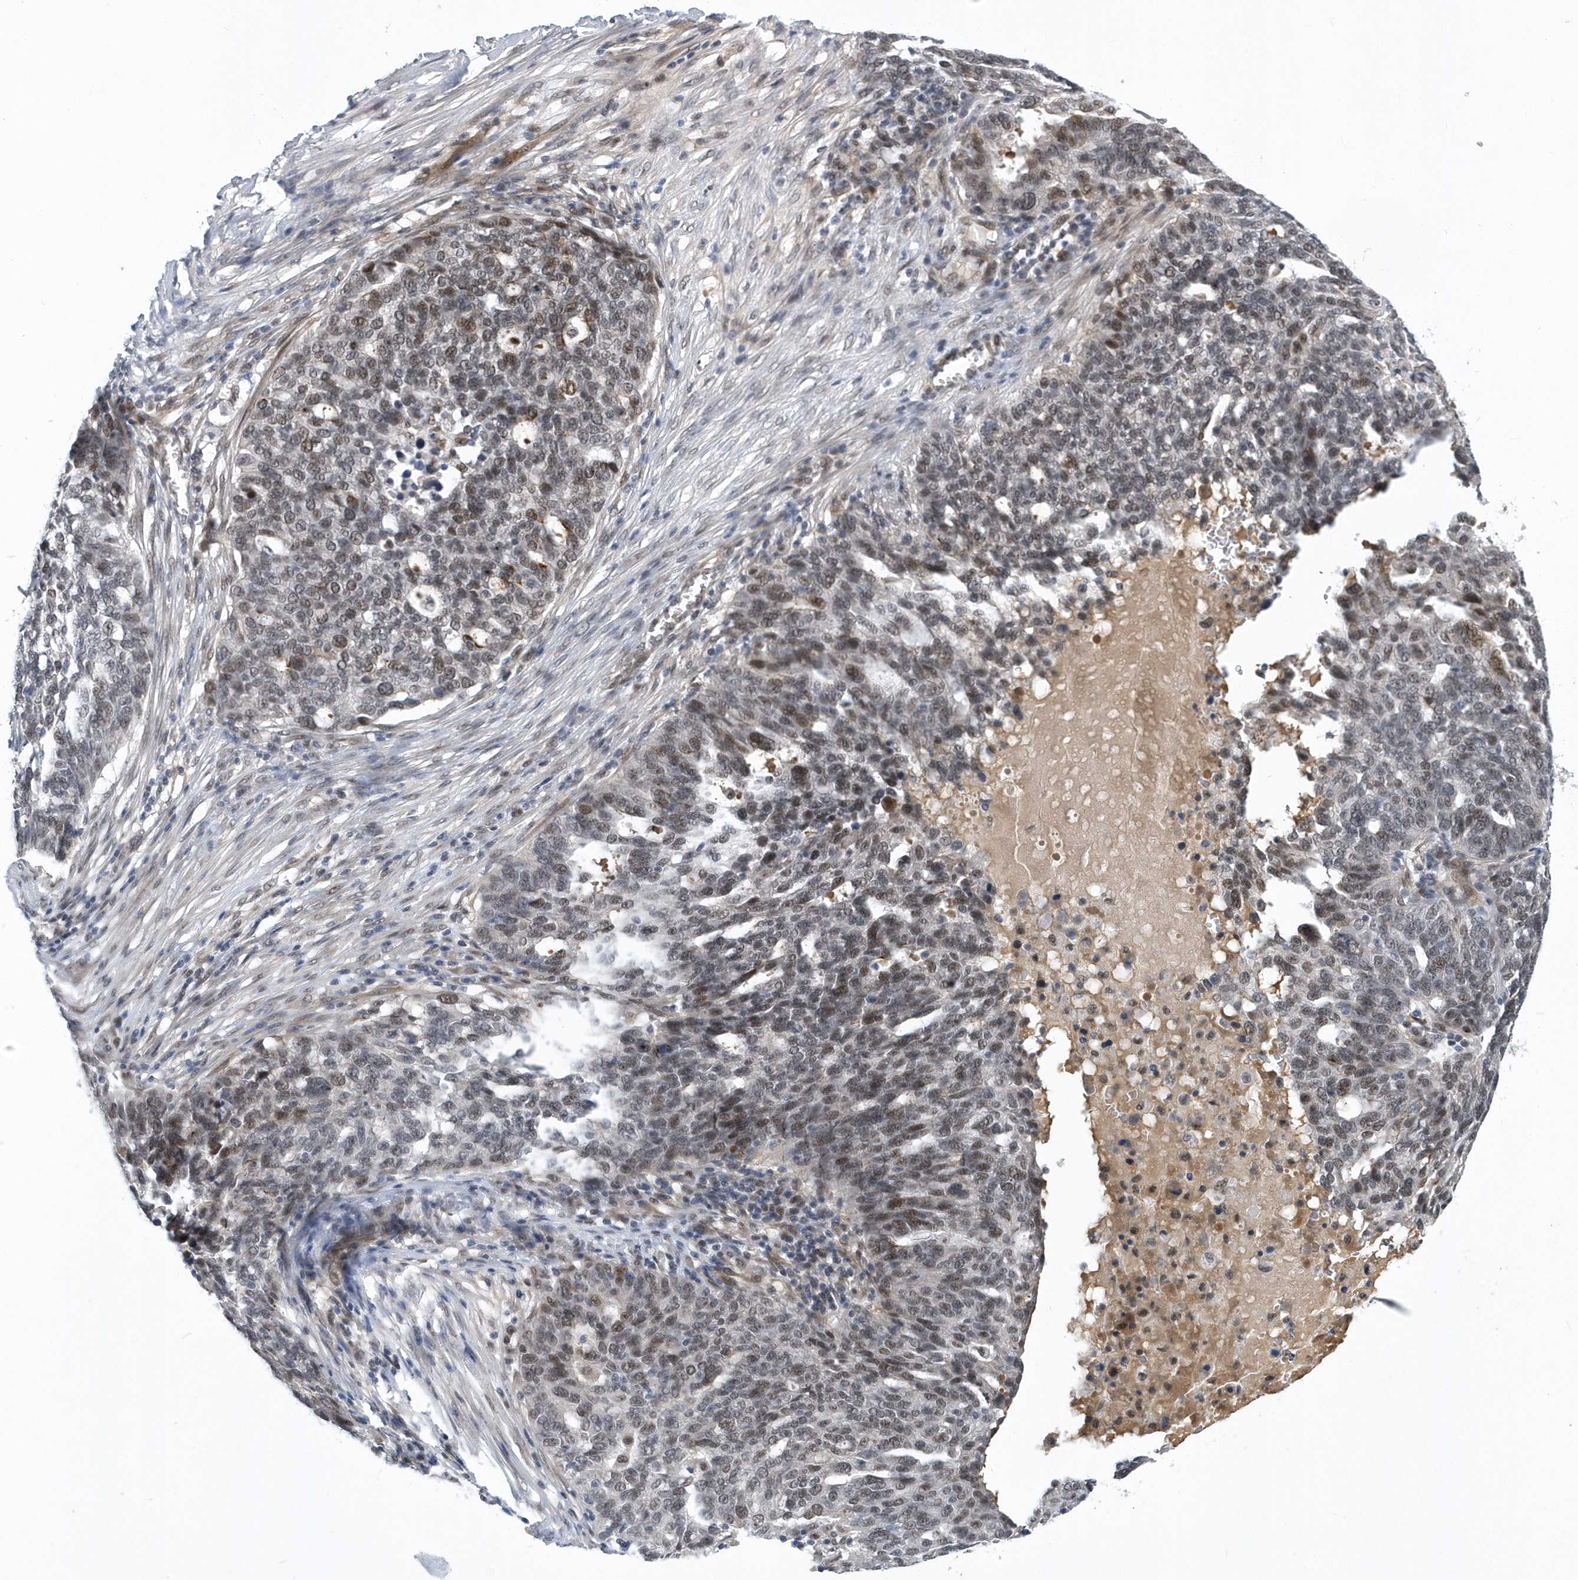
{"staining": {"intensity": "moderate", "quantity": "<25%", "location": "nuclear"}, "tissue": "ovarian cancer", "cell_type": "Tumor cells", "image_type": "cancer", "snomed": [{"axis": "morphology", "description": "Cystadenocarcinoma, serous, NOS"}, {"axis": "topography", "description": "Ovary"}], "caption": "Moderate nuclear staining for a protein is identified in about <25% of tumor cells of ovarian cancer using IHC.", "gene": "FAM217A", "patient": {"sex": "female", "age": 59}}